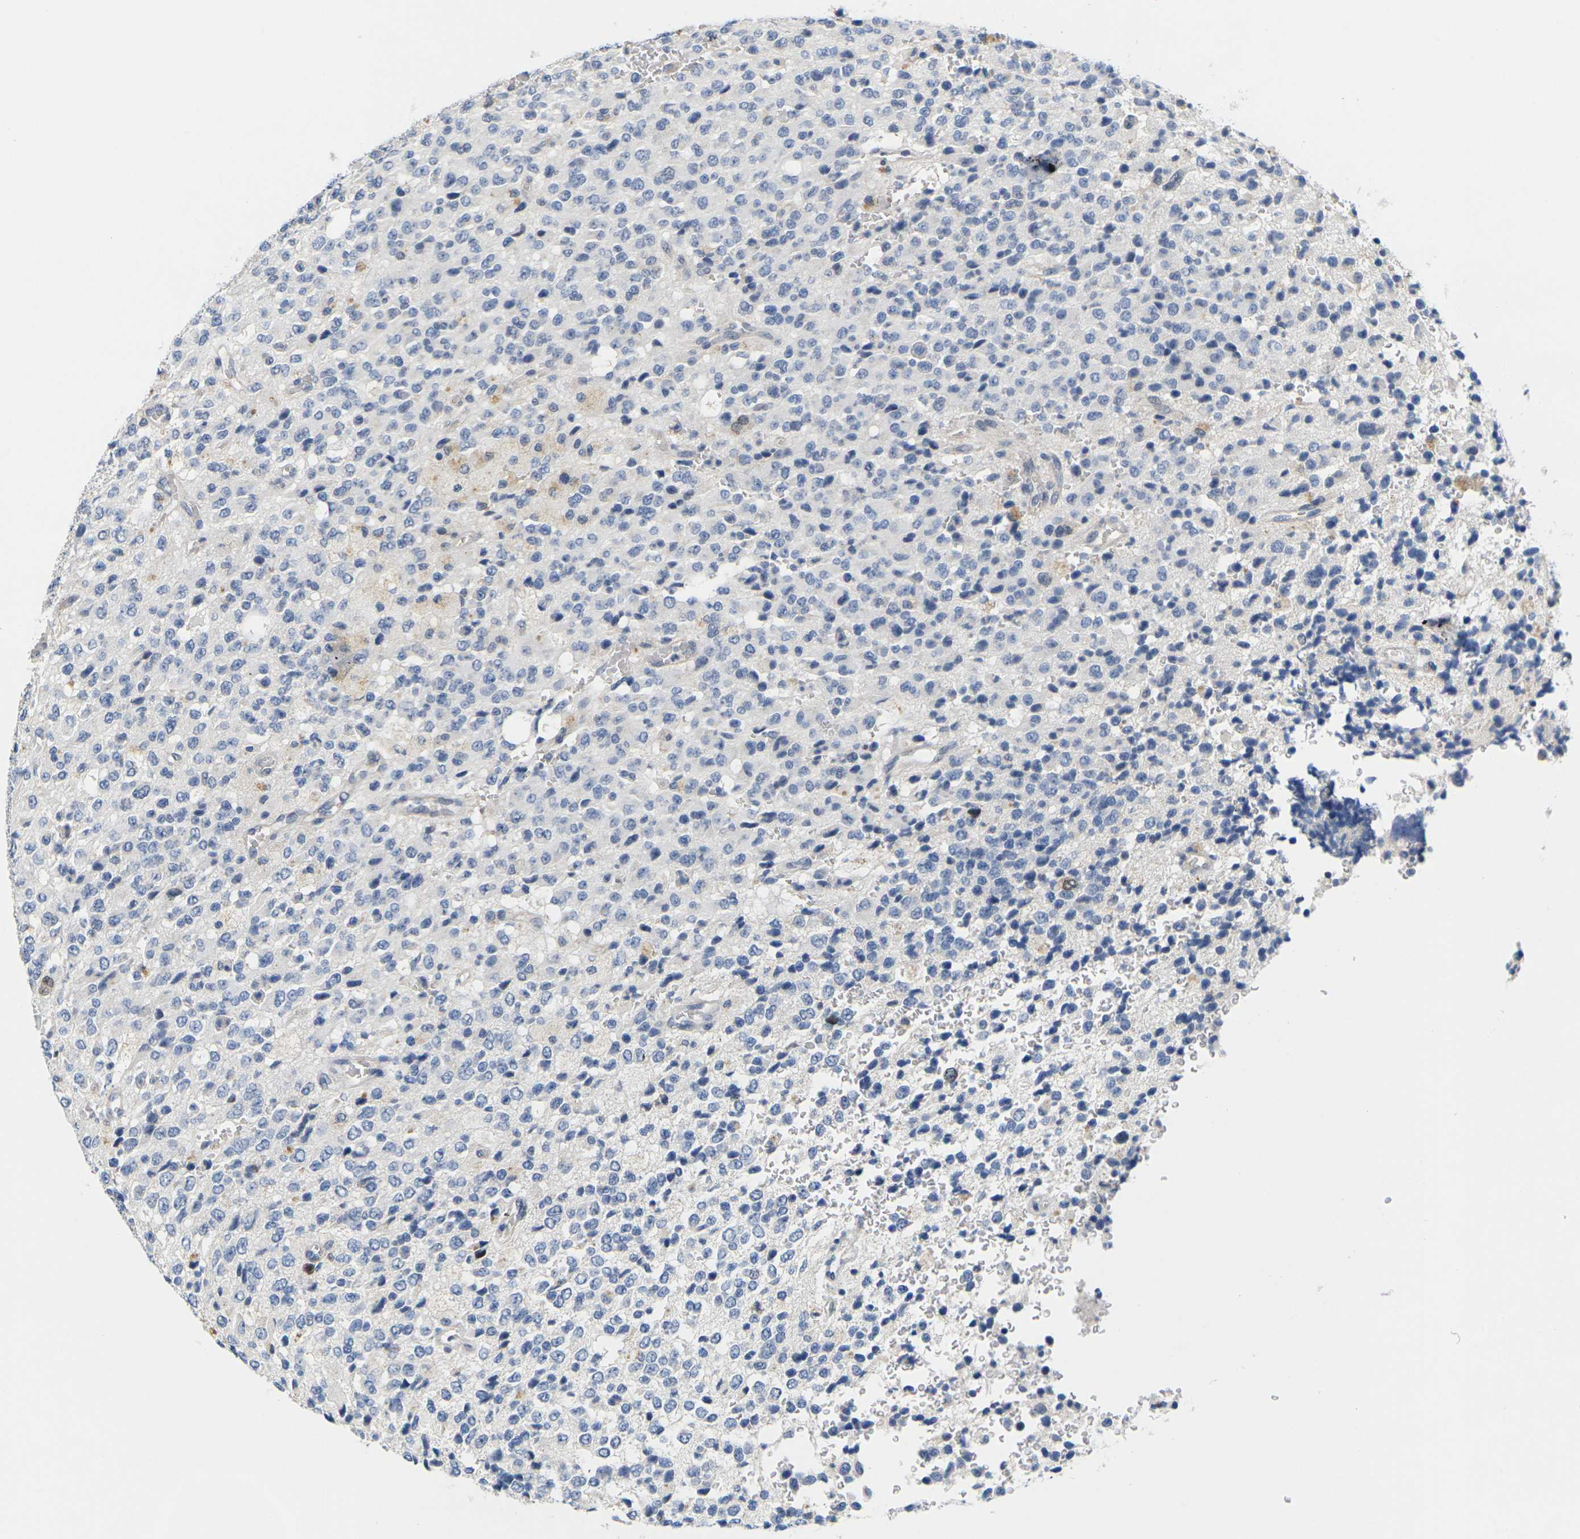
{"staining": {"intensity": "negative", "quantity": "none", "location": "none"}, "tissue": "glioma", "cell_type": "Tumor cells", "image_type": "cancer", "snomed": [{"axis": "morphology", "description": "Glioma, malignant, High grade"}, {"axis": "topography", "description": "pancreas cauda"}], "caption": "This is a micrograph of immunohistochemistry (IHC) staining of malignant glioma (high-grade), which shows no expression in tumor cells. (Immunohistochemistry, brightfield microscopy, high magnification).", "gene": "CDK2", "patient": {"sex": "male", "age": 60}}